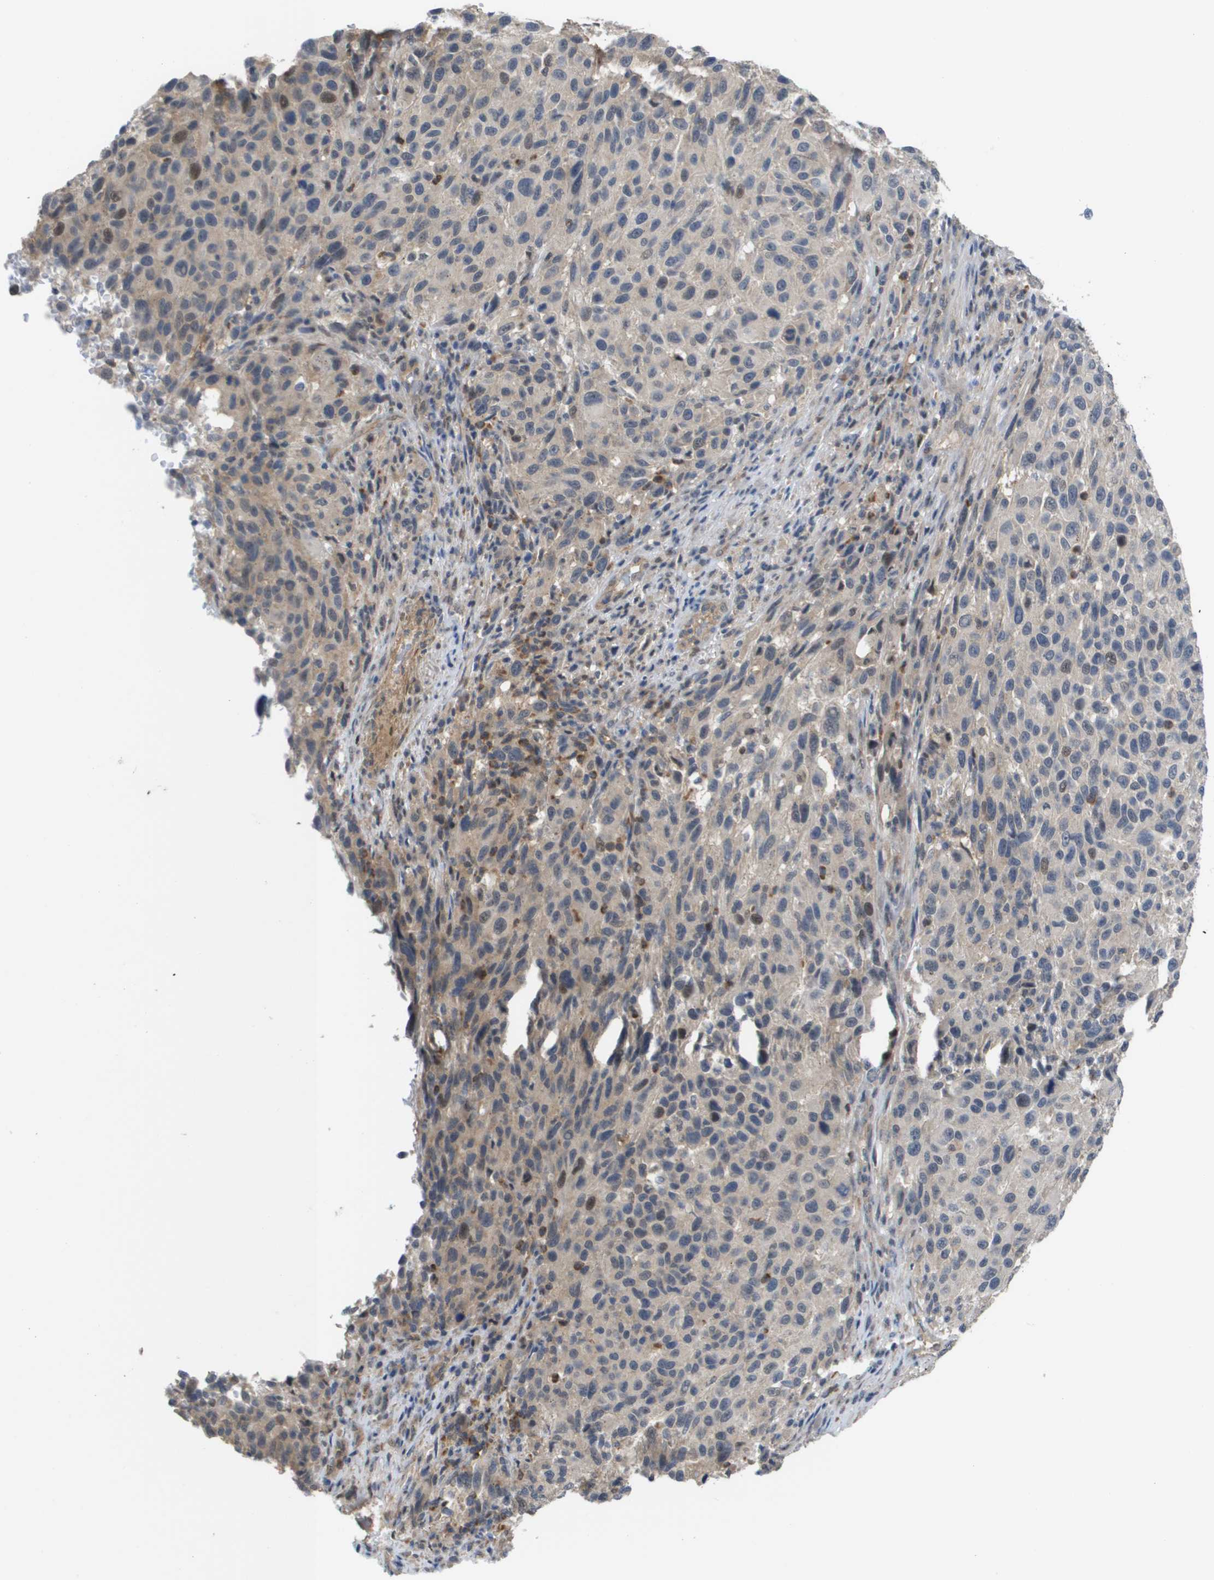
{"staining": {"intensity": "negative", "quantity": "none", "location": "none"}, "tissue": "melanoma", "cell_type": "Tumor cells", "image_type": "cancer", "snomed": [{"axis": "morphology", "description": "Malignant melanoma, Metastatic site"}, {"axis": "topography", "description": "Lymph node"}], "caption": "This is an IHC photomicrograph of human melanoma. There is no expression in tumor cells.", "gene": "RNF112", "patient": {"sex": "male", "age": 61}}